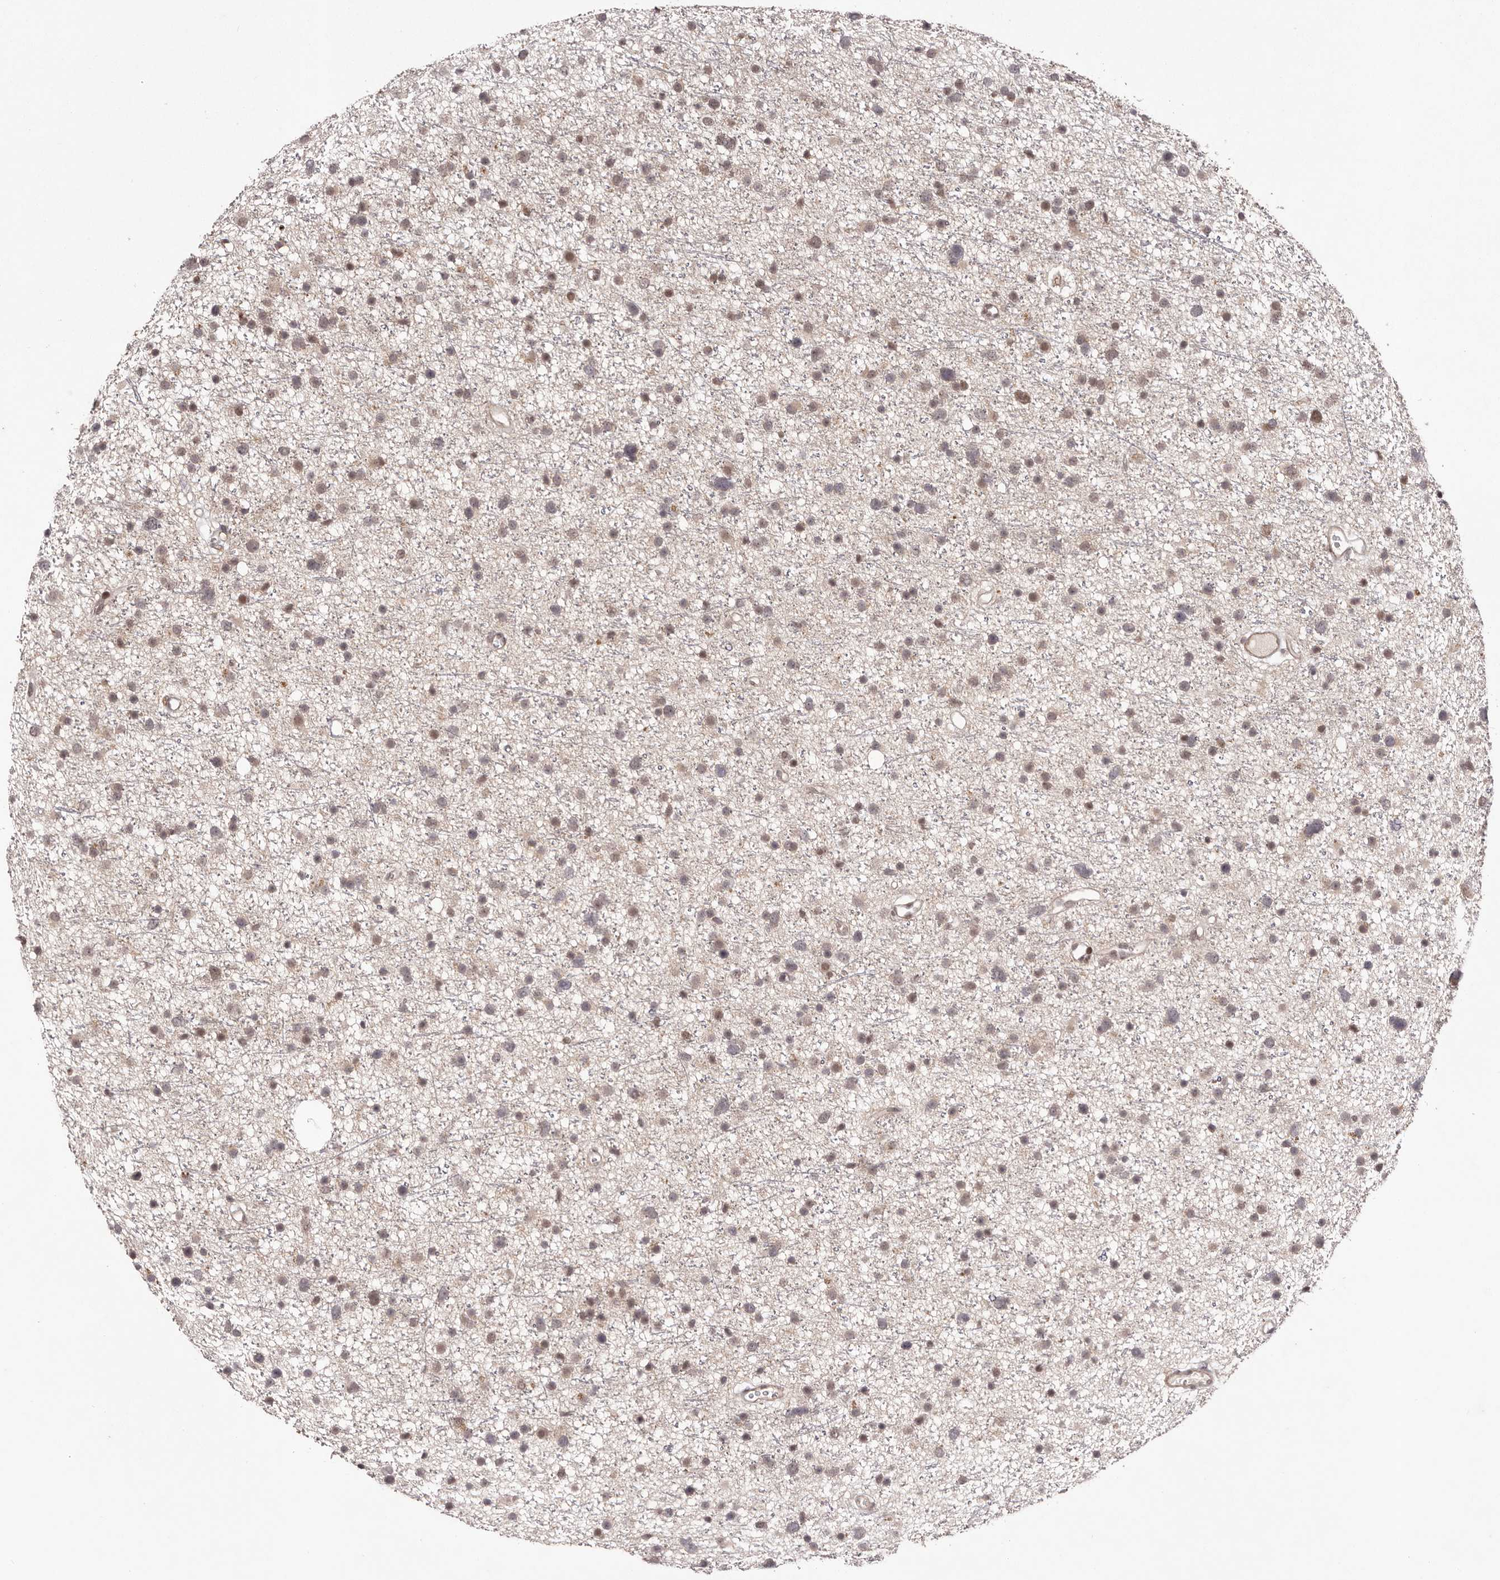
{"staining": {"intensity": "weak", "quantity": ">75%", "location": "nuclear"}, "tissue": "glioma", "cell_type": "Tumor cells", "image_type": "cancer", "snomed": [{"axis": "morphology", "description": "Glioma, malignant, Low grade"}, {"axis": "topography", "description": "Cerebral cortex"}], "caption": "This image shows immunohistochemistry (IHC) staining of human malignant low-grade glioma, with low weak nuclear expression in approximately >75% of tumor cells.", "gene": "FBXO5", "patient": {"sex": "female", "age": 39}}